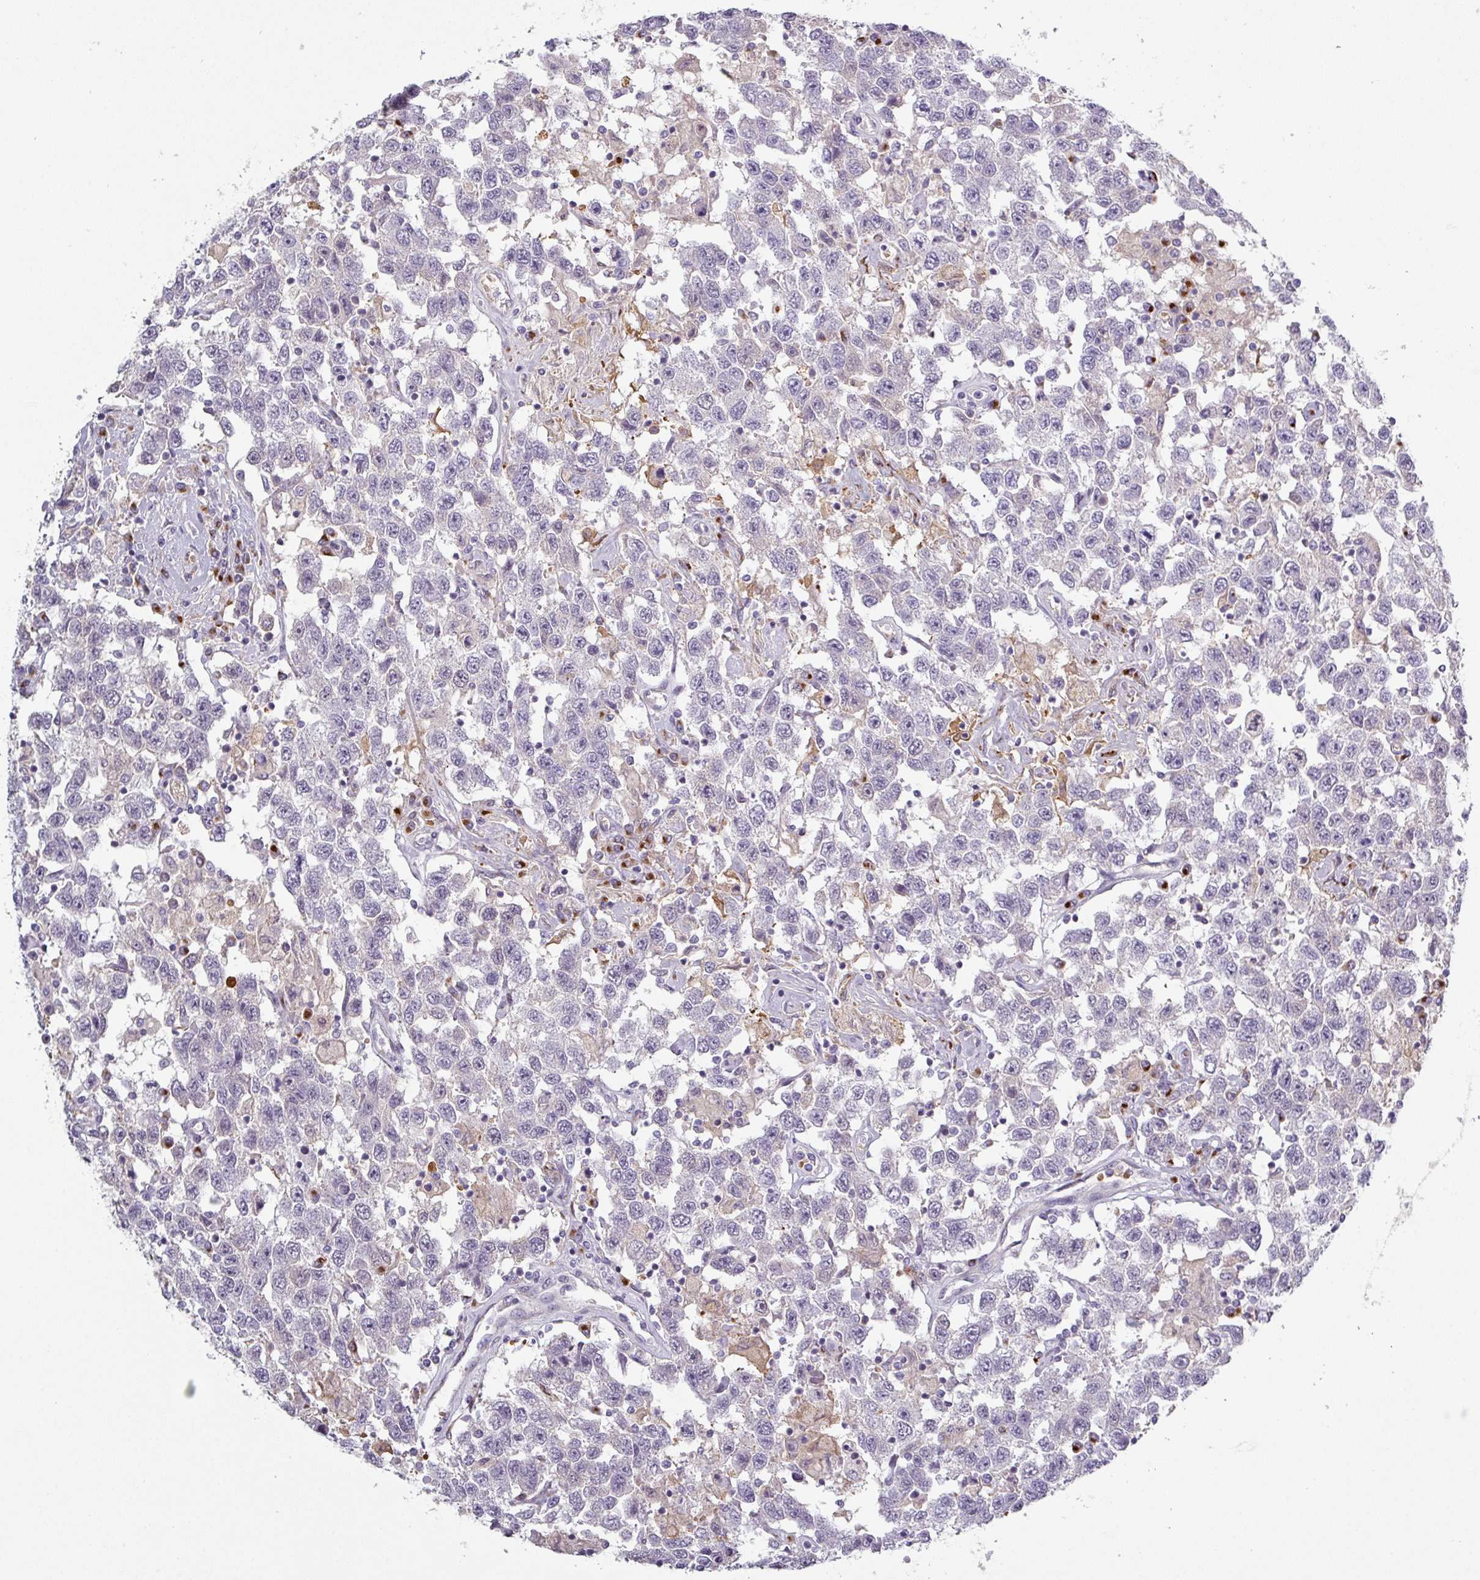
{"staining": {"intensity": "negative", "quantity": "none", "location": "none"}, "tissue": "testis cancer", "cell_type": "Tumor cells", "image_type": "cancer", "snomed": [{"axis": "morphology", "description": "Seminoma, NOS"}, {"axis": "topography", "description": "Testis"}], "caption": "A micrograph of testis cancer (seminoma) stained for a protein exhibits no brown staining in tumor cells. (DAB (3,3'-diaminobenzidine) IHC visualized using brightfield microscopy, high magnification).", "gene": "PRODH2", "patient": {"sex": "male", "age": 41}}